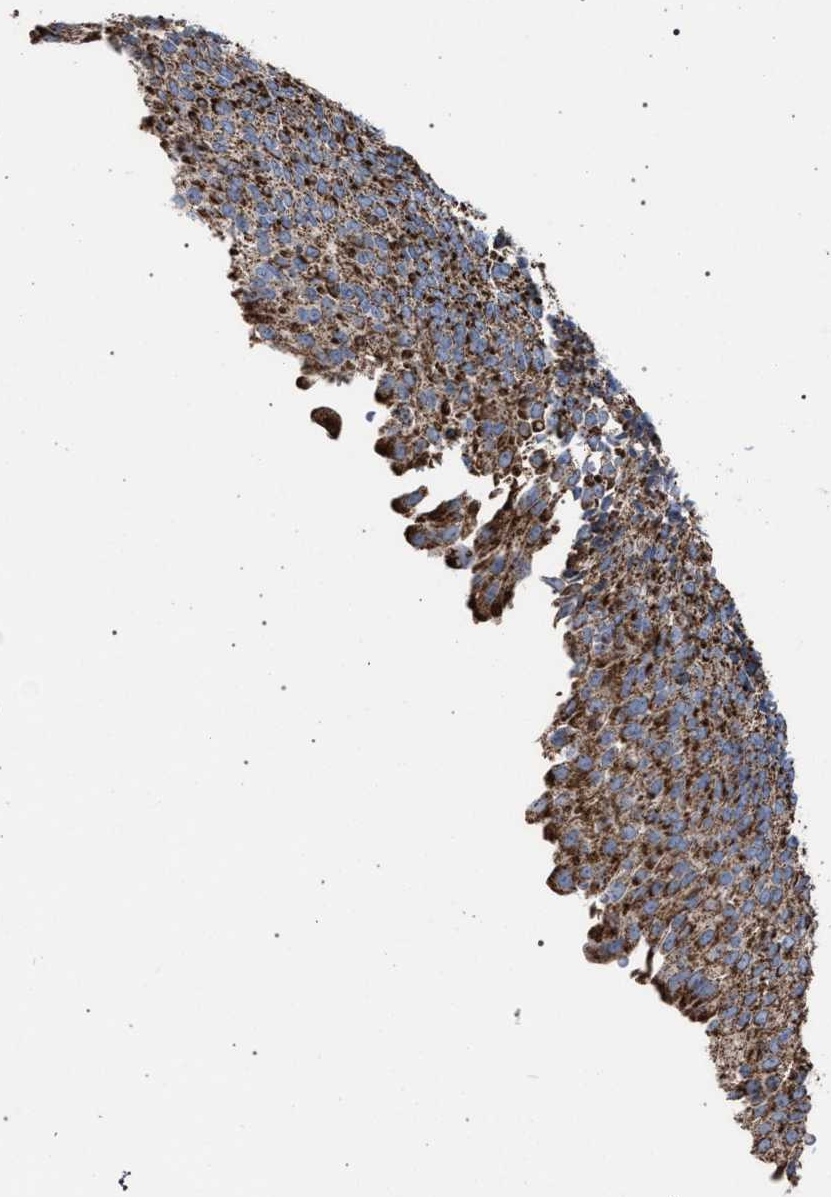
{"staining": {"intensity": "strong", "quantity": ">75%", "location": "cytoplasmic/membranous"}, "tissue": "urinary bladder", "cell_type": "Urothelial cells", "image_type": "normal", "snomed": [{"axis": "morphology", "description": "Urothelial carcinoma, High grade"}, {"axis": "topography", "description": "Urinary bladder"}], "caption": "IHC histopathology image of unremarkable human urinary bladder stained for a protein (brown), which demonstrates high levels of strong cytoplasmic/membranous staining in about >75% of urothelial cells.", "gene": "VPS13A", "patient": {"sex": "male", "age": 46}}